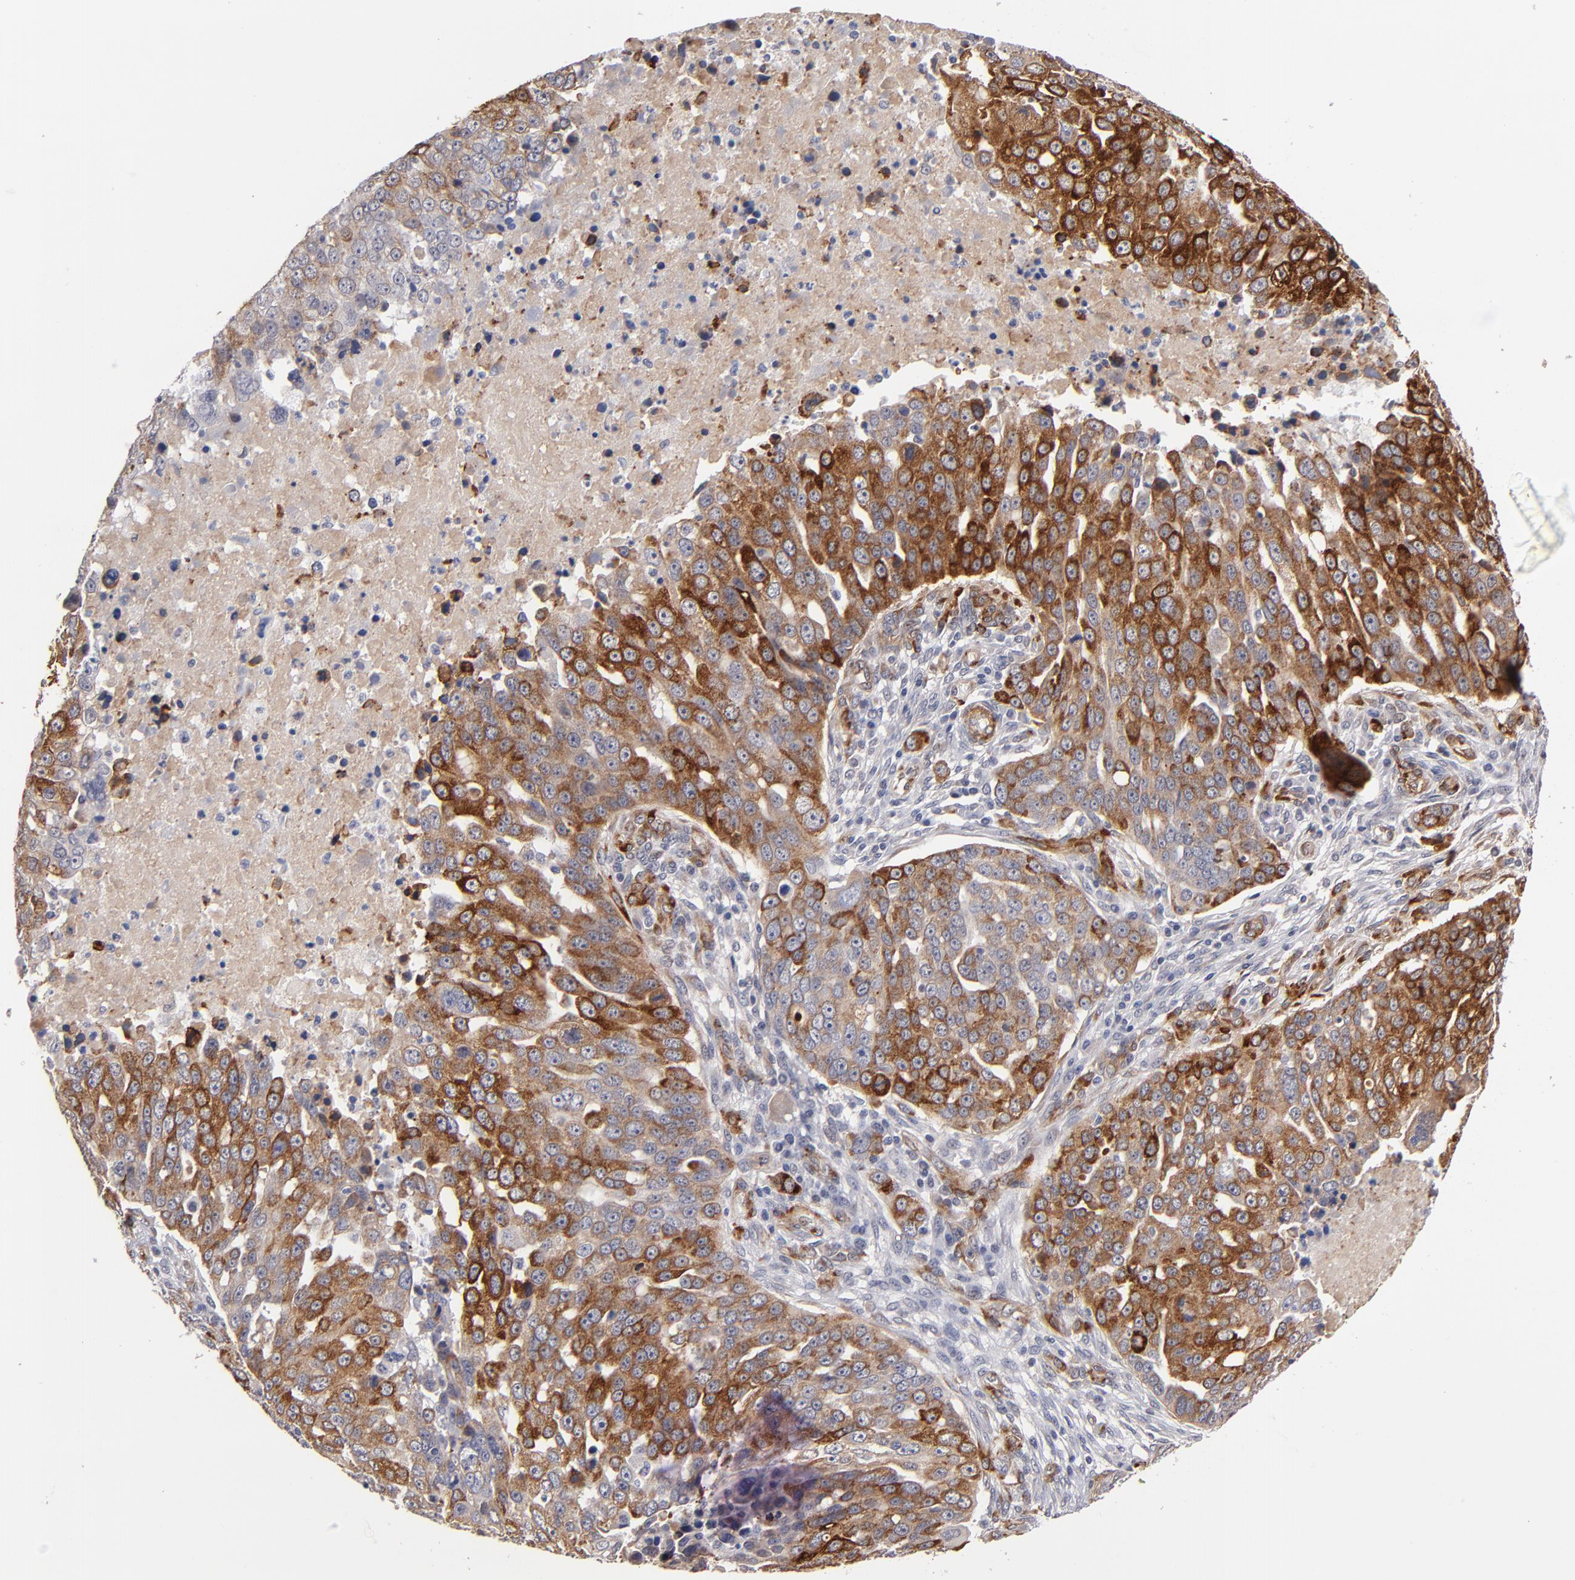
{"staining": {"intensity": "moderate", "quantity": ">75%", "location": "cytoplasmic/membranous"}, "tissue": "ovarian cancer", "cell_type": "Tumor cells", "image_type": "cancer", "snomed": [{"axis": "morphology", "description": "Carcinoma, endometroid"}, {"axis": "topography", "description": "Ovary"}], "caption": "Immunohistochemistry of ovarian endometroid carcinoma displays medium levels of moderate cytoplasmic/membranous positivity in about >75% of tumor cells. Ihc stains the protein in brown and the nuclei are stained blue.", "gene": "LAMC1", "patient": {"sex": "female", "age": 75}}